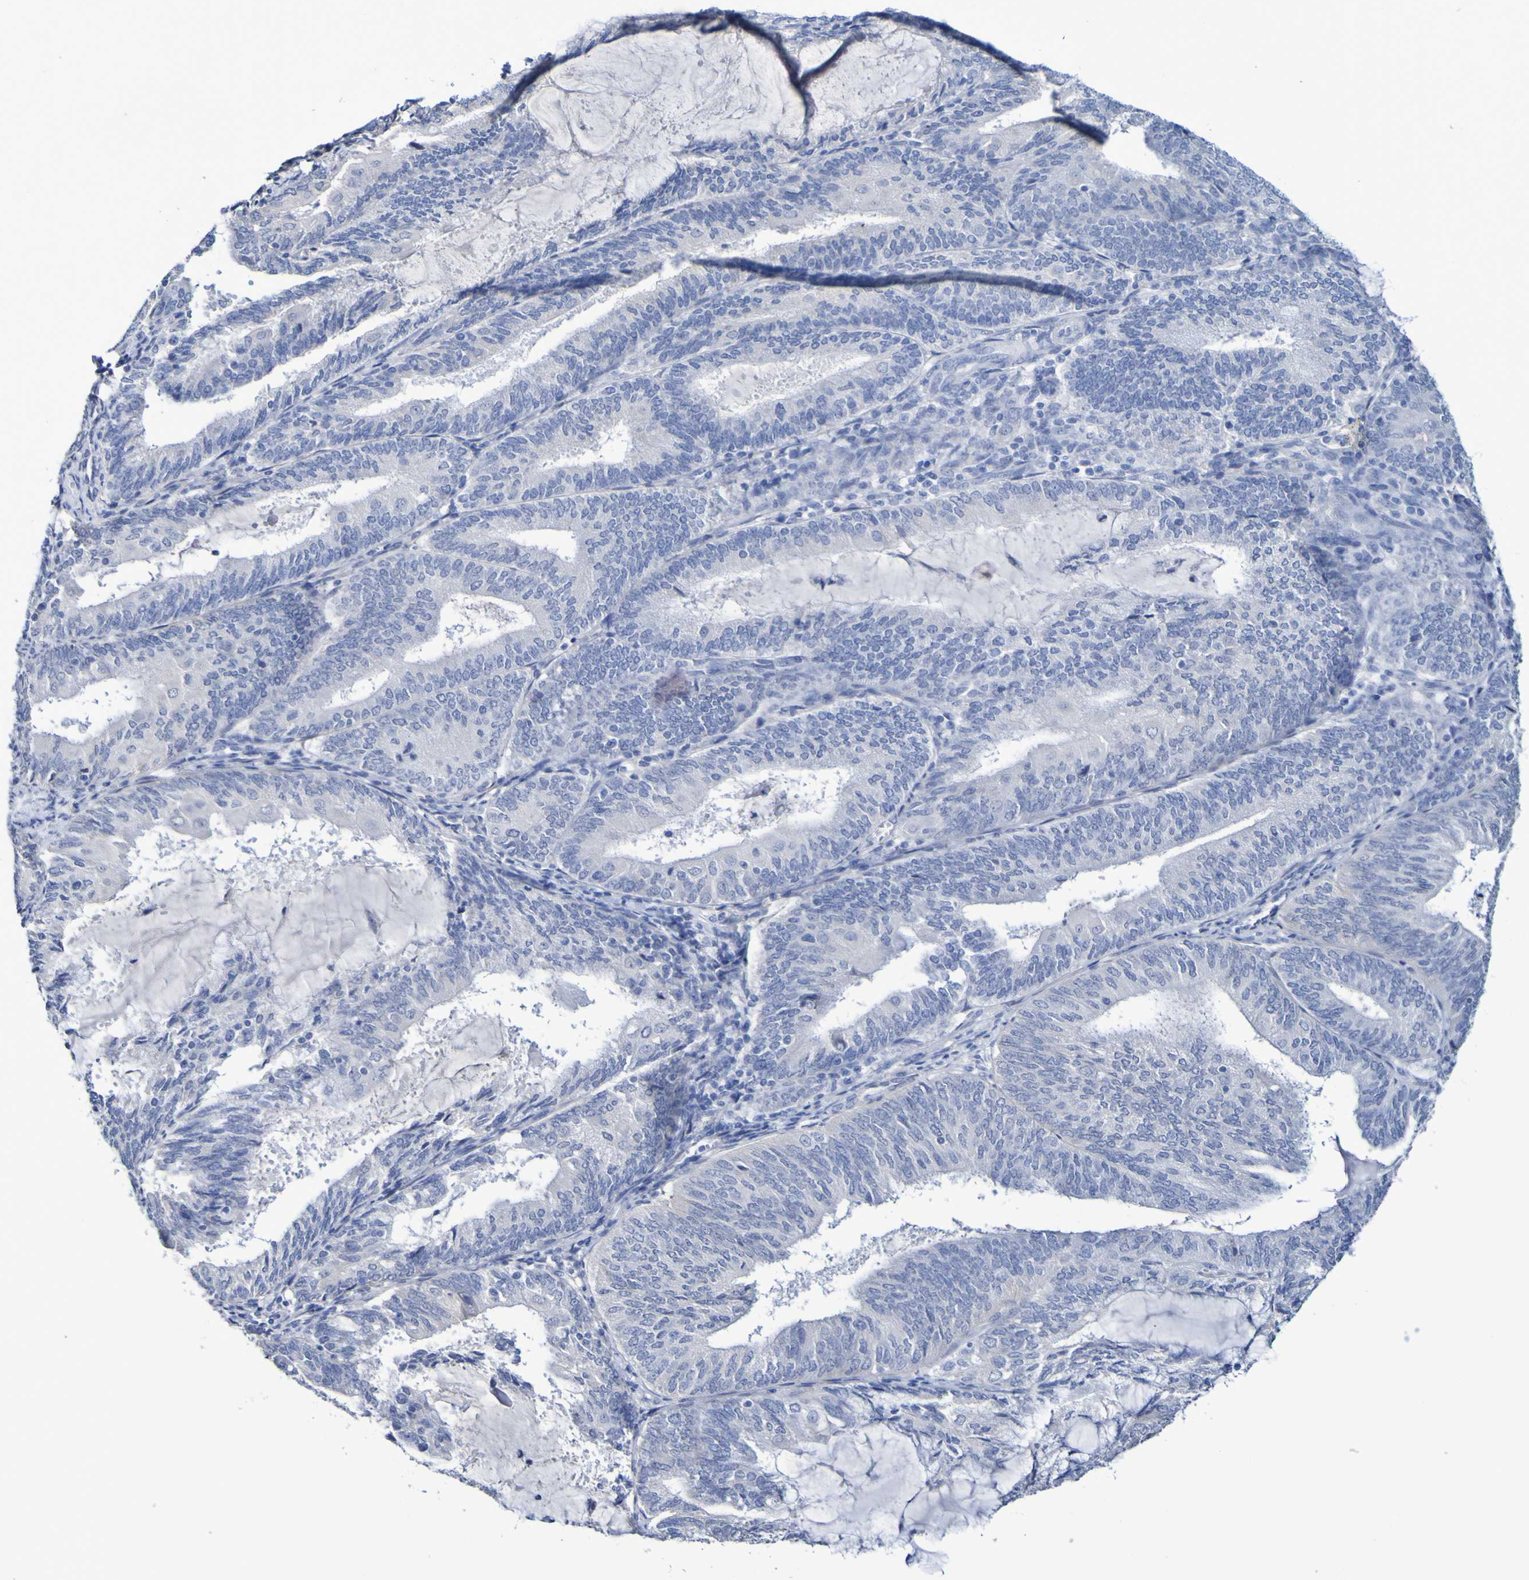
{"staining": {"intensity": "negative", "quantity": "none", "location": "none"}, "tissue": "endometrial cancer", "cell_type": "Tumor cells", "image_type": "cancer", "snomed": [{"axis": "morphology", "description": "Adenocarcinoma, NOS"}, {"axis": "topography", "description": "Endometrium"}], "caption": "High magnification brightfield microscopy of adenocarcinoma (endometrial) stained with DAB (brown) and counterstained with hematoxylin (blue): tumor cells show no significant expression.", "gene": "SGCB", "patient": {"sex": "female", "age": 81}}